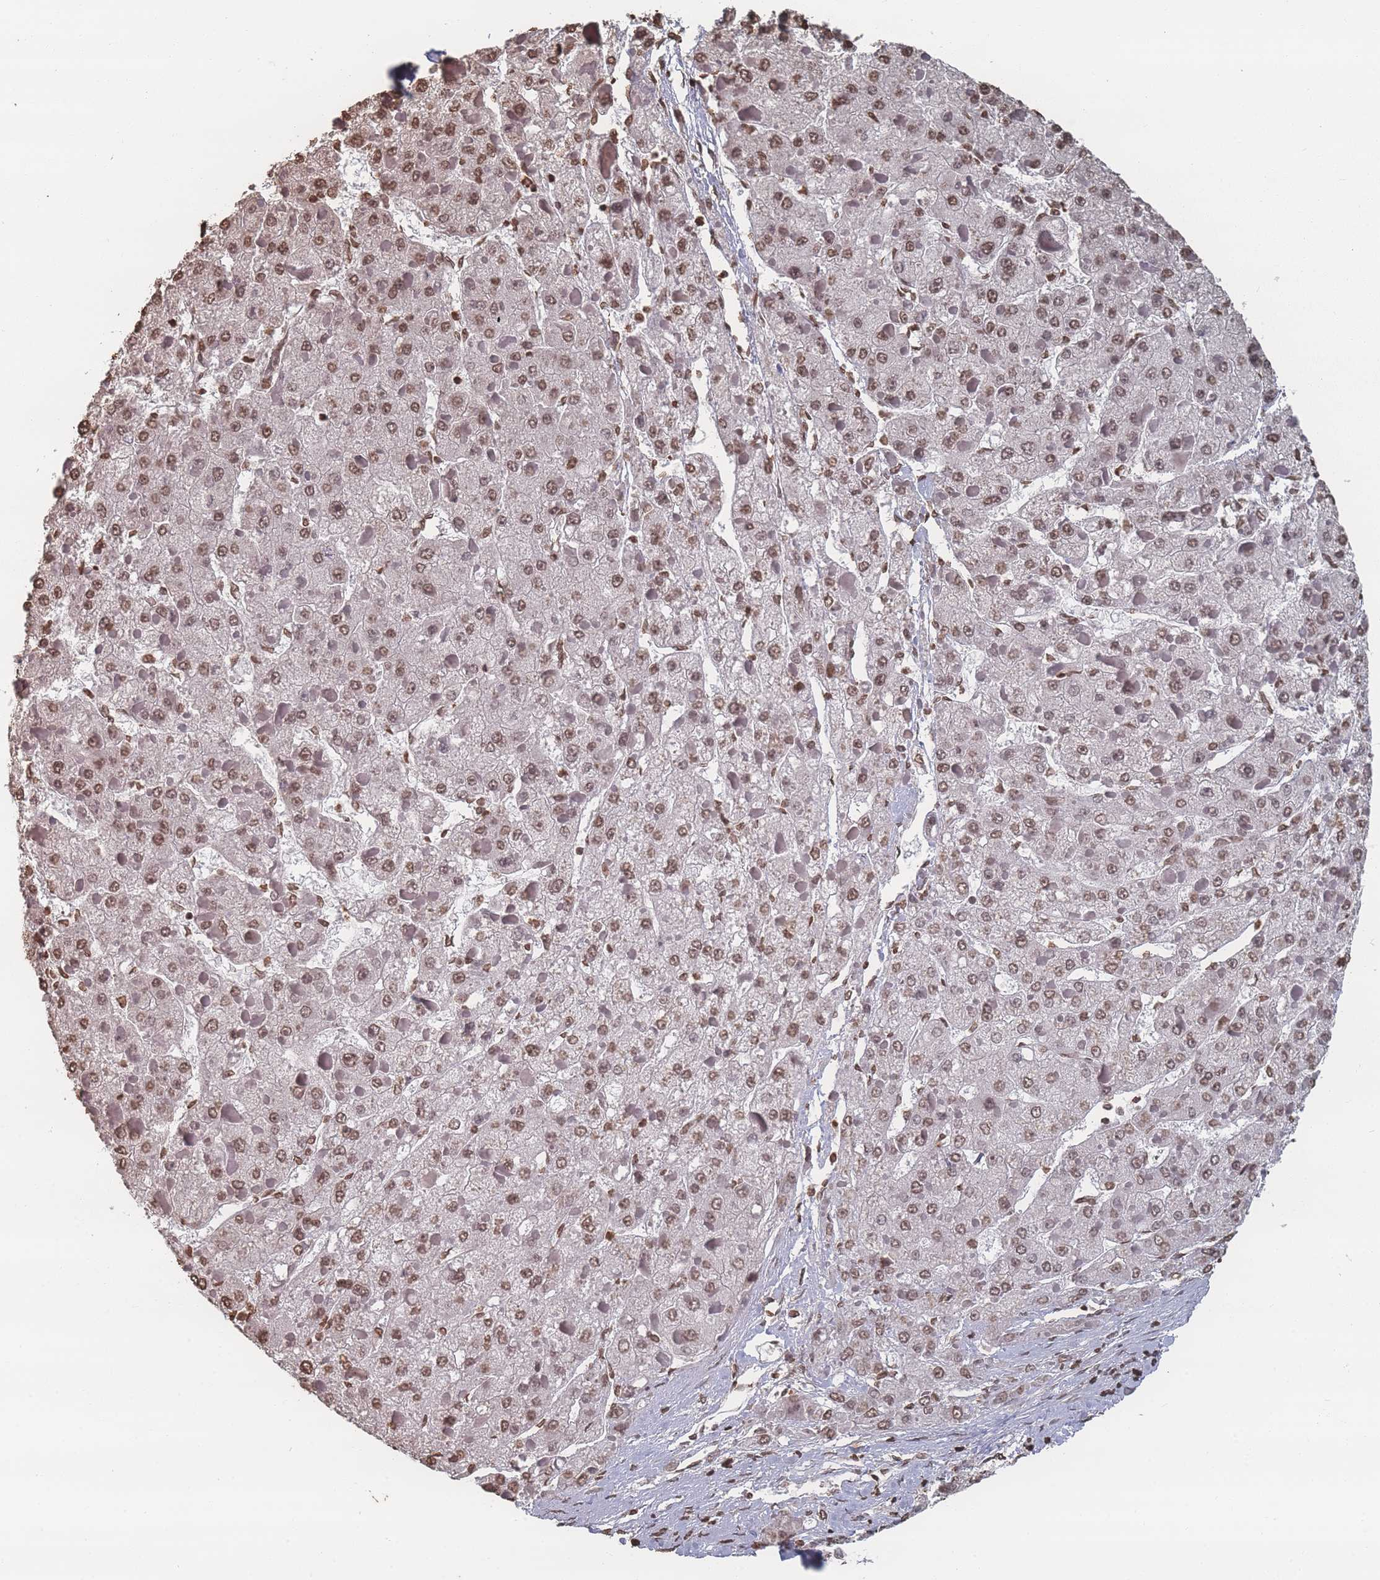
{"staining": {"intensity": "moderate", "quantity": ">75%", "location": "nuclear"}, "tissue": "liver cancer", "cell_type": "Tumor cells", "image_type": "cancer", "snomed": [{"axis": "morphology", "description": "Carcinoma, Hepatocellular, NOS"}, {"axis": "topography", "description": "Liver"}], "caption": "The micrograph shows a brown stain indicating the presence of a protein in the nuclear of tumor cells in liver hepatocellular carcinoma. (brown staining indicates protein expression, while blue staining denotes nuclei).", "gene": "PLEKHG5", "patient": {"sex": "female", "age": 73}}